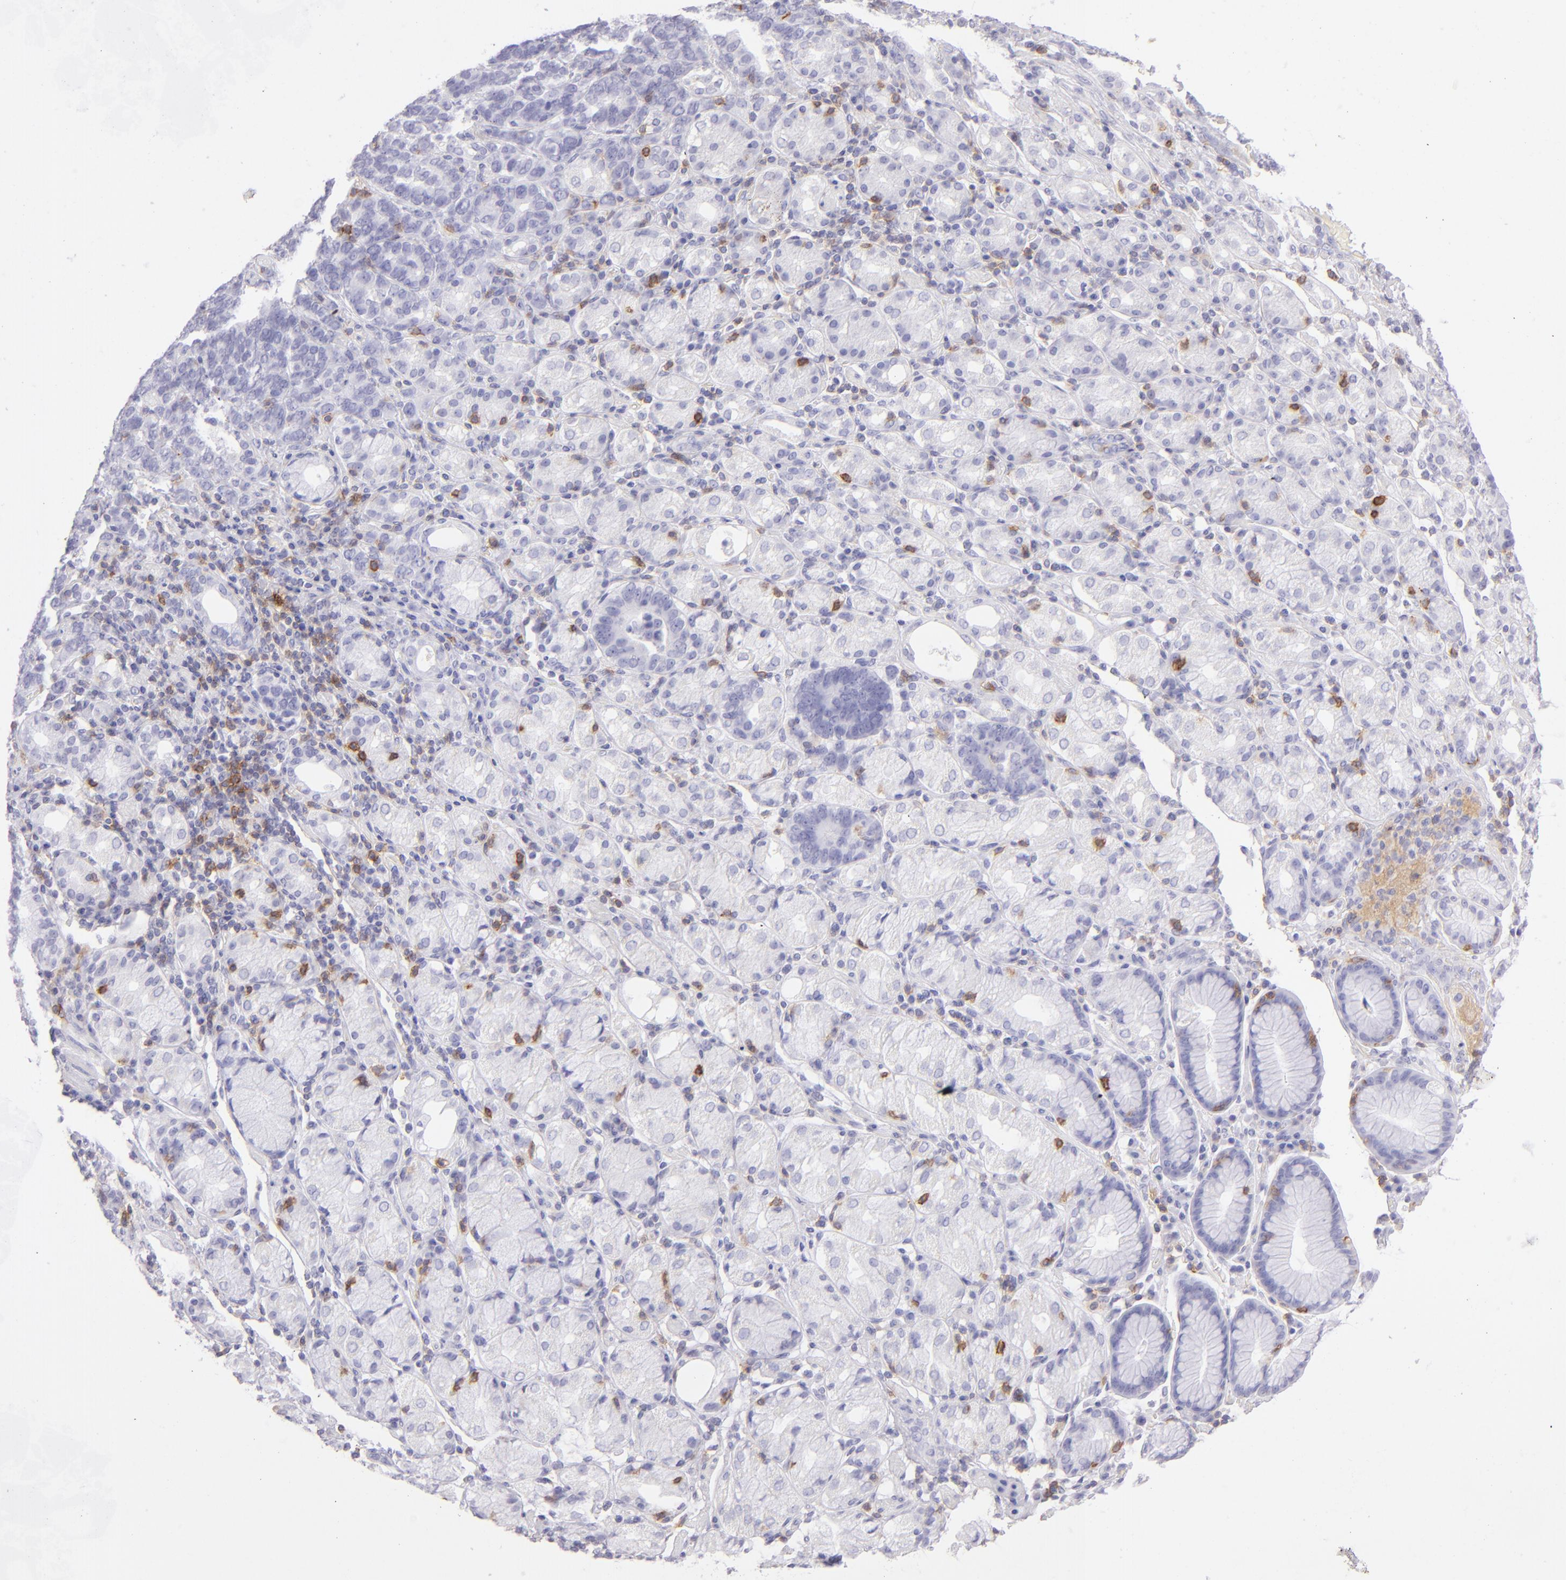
{"staining": {"intensity": "negative", "quantity": "none", "location": "none"}, "tissue": "stomach cancer", "cell_type": "Tumor cells", "image_type": "cancer", "snomed": [{"axis": "morphology", "description": "Adenocarcinoma, NOS"}, {"axis": "topography", "description": "Stomach, upper"}], "caption": "Tumor cells are negative for protein expression in human stomach adenocarcinoma.", "gene": "CD69", "patient": {"sex": "male", "age": 71}}